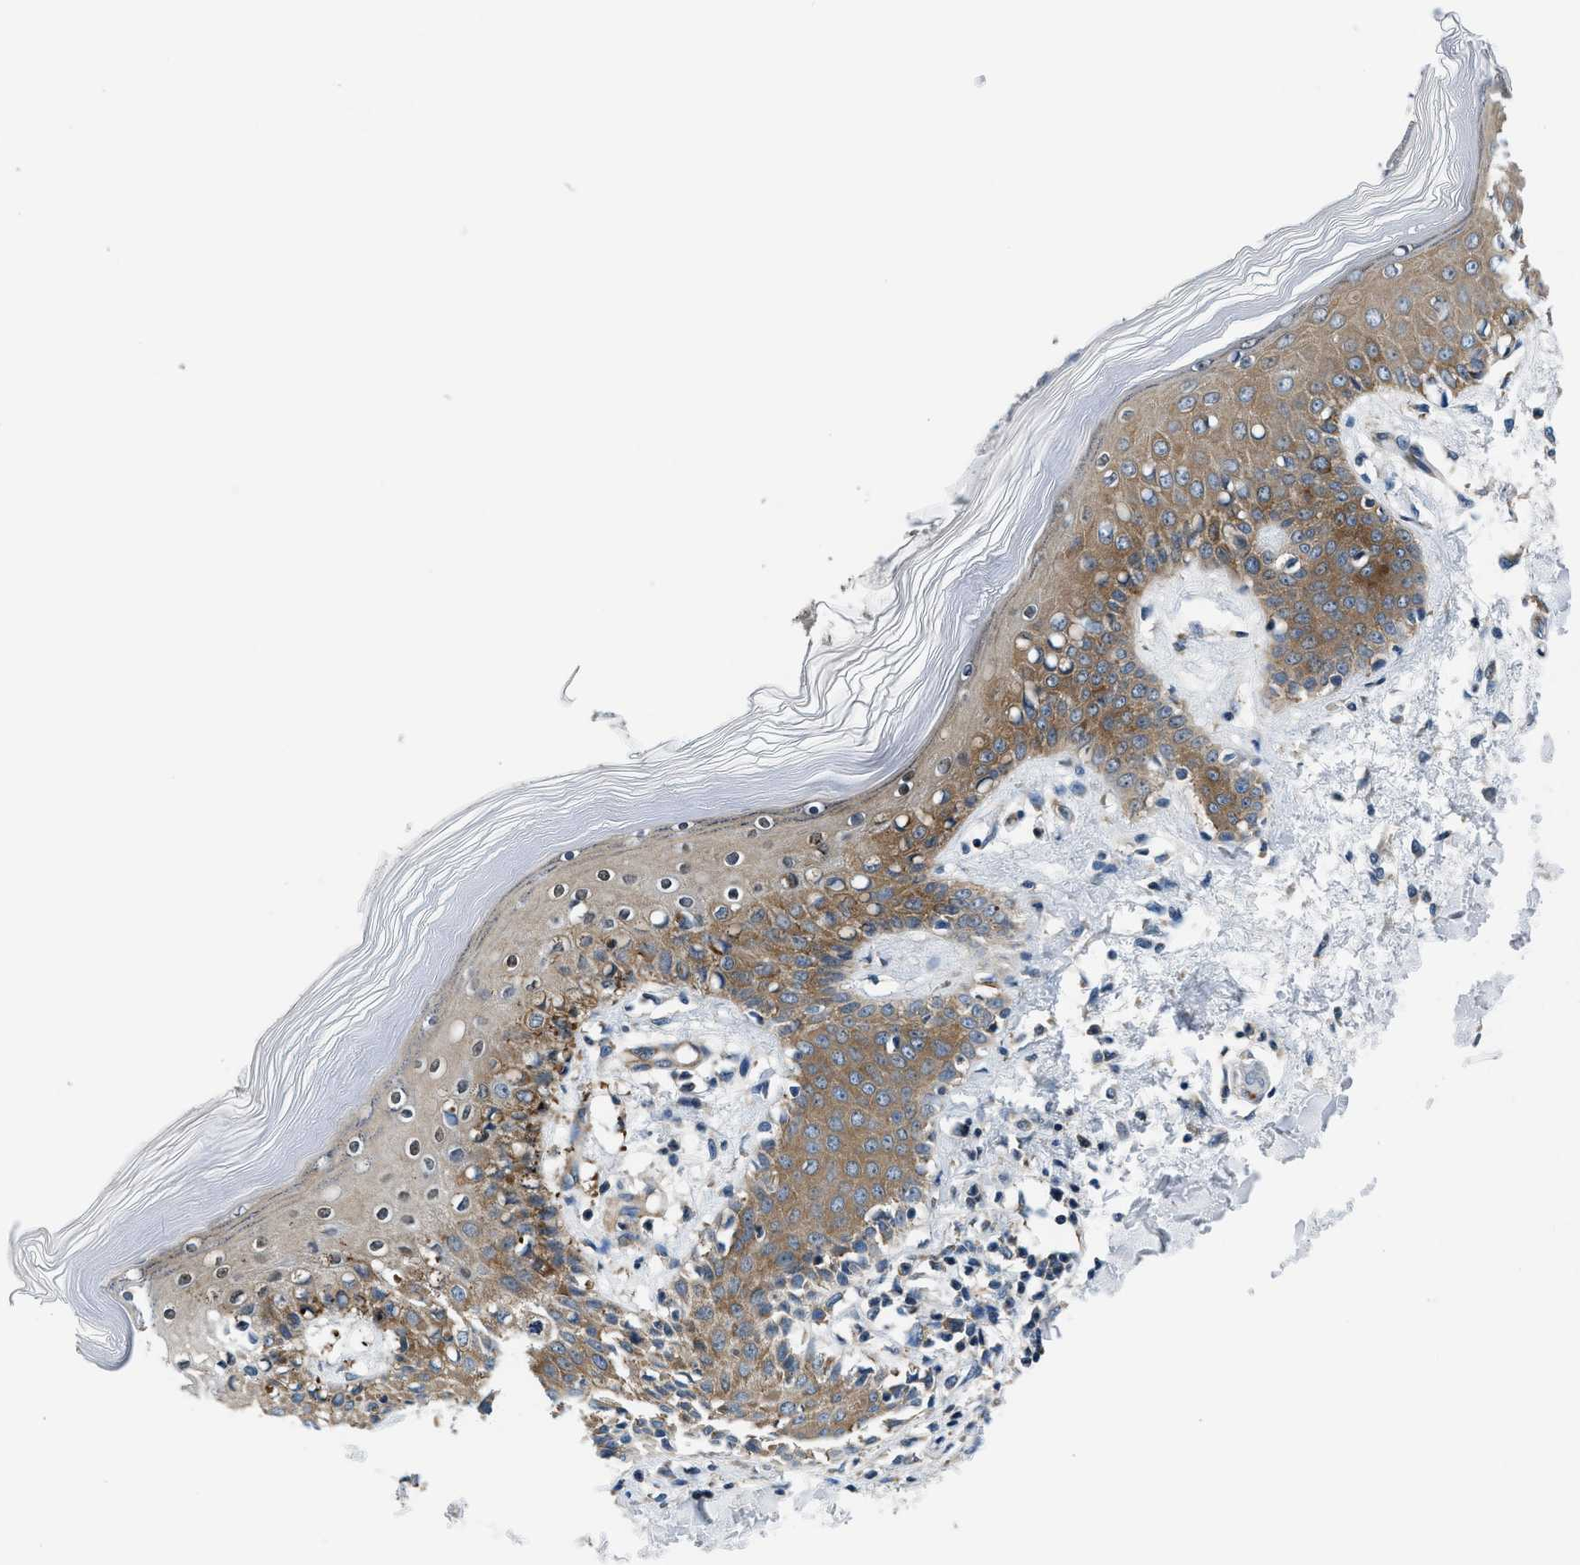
{"staining": {"intensity": "weak", "quantity": ">75%", "location": "cytoplasmic/membranous"}, "tissue": "skin", "cell_type": "Fibroblasts", "image_type": "normal", "snomed": [{"axis": "morphology", "description": "Normal tissue, NOS"}, {"axis": "topography", "description": "Skin"}], "caption": "Immunohistochemistry of benign human skin exhibits low levels of weak cytoplasmic/membranous positivity in approximately >75% of fibroblasts.", "gene": "PA2G4", "patient": {"sex": "male", "age": 53}}